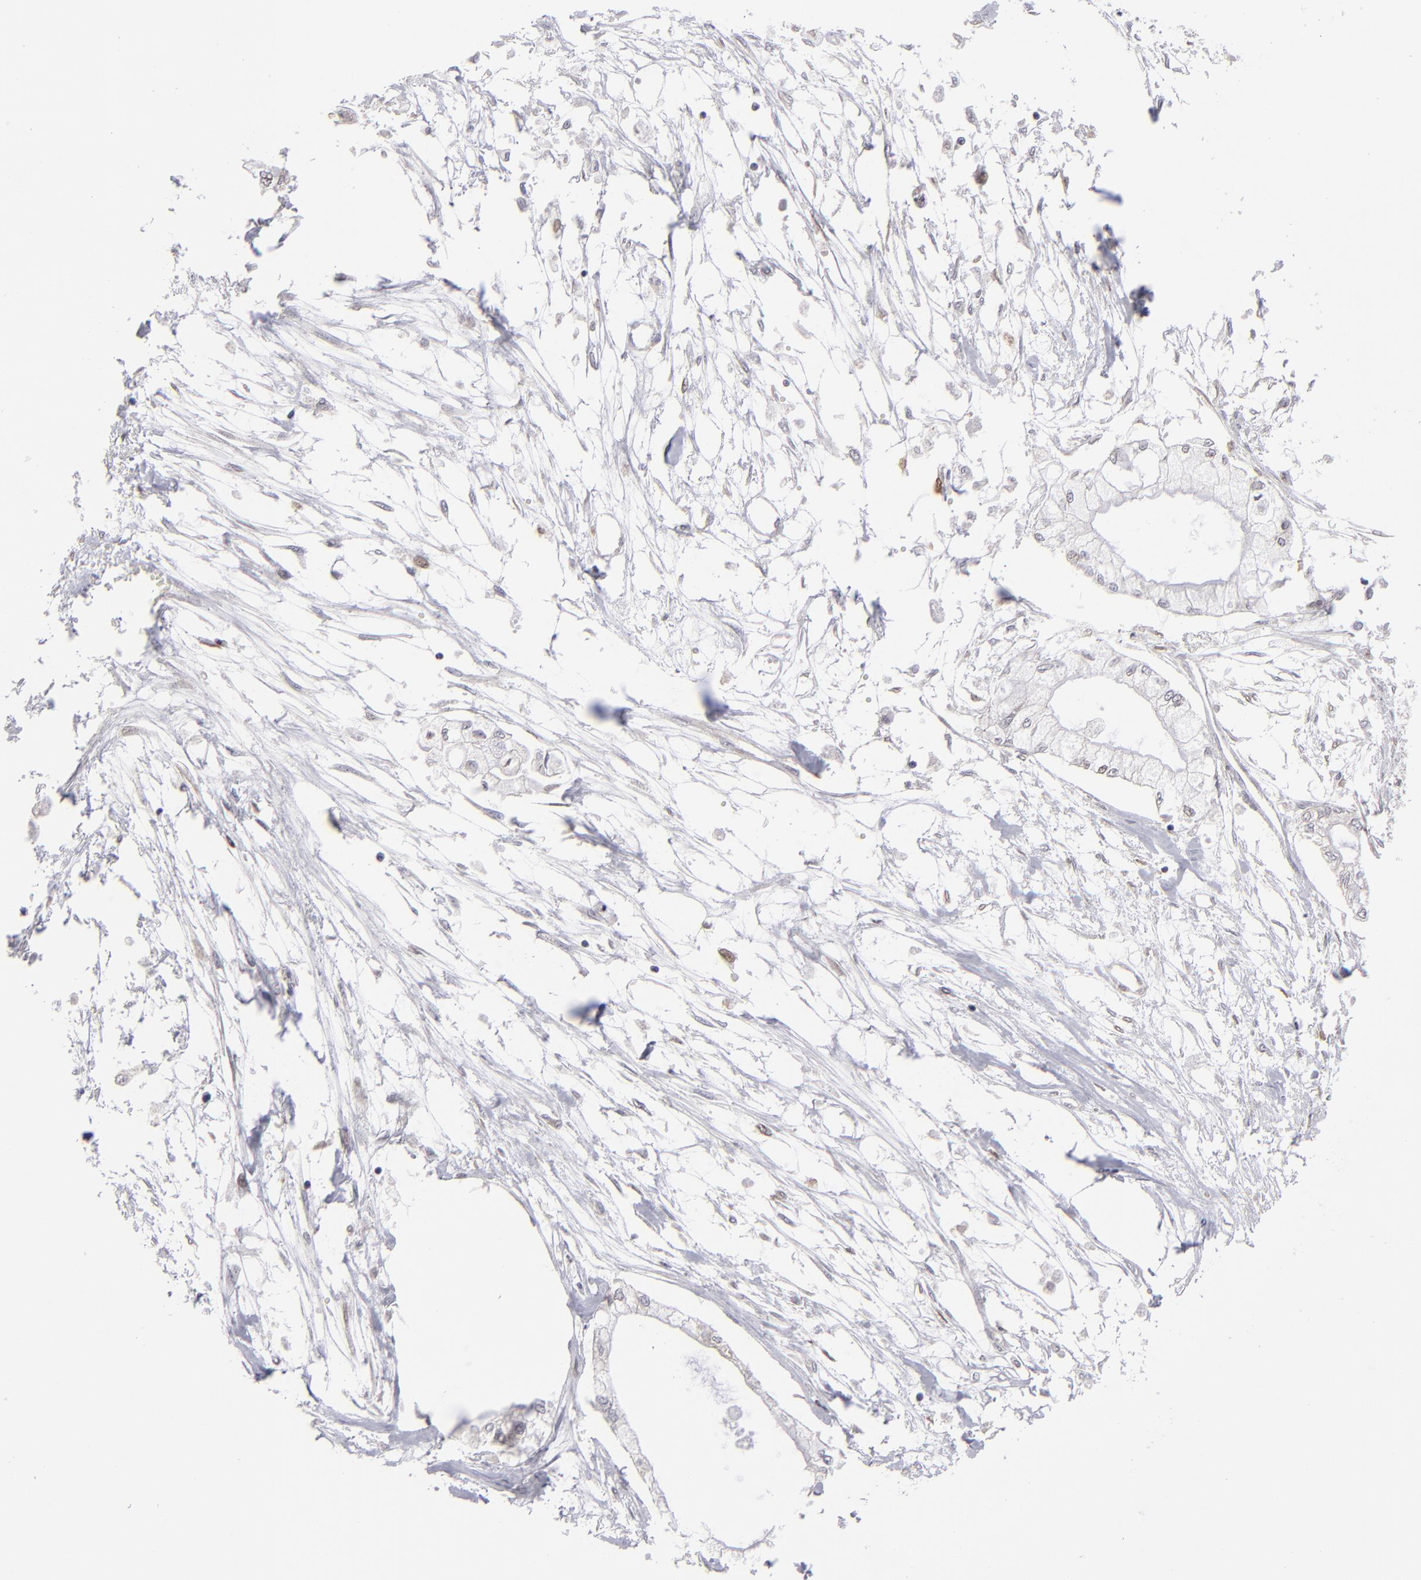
{"staining": {"intensity": "weak", "quantity": "<25%", "location": "cytoplasmic/membranous"}, "tissue": "pancreatic cancer", "cell_type": "Tumor cells", "image_type": "cancer", "snomed": [{"axis": "morphology", "description": "Adenocarcinoma, NOS"}, {"axis": "topography", "description": "Pancreas"}], "caption": "This is an IHC histopathology image of pancreatic adenocarcinoma. There is no staining in tumor cells.", "gene": "CEP97", "patient": {"sex": "male", "age": 79}}